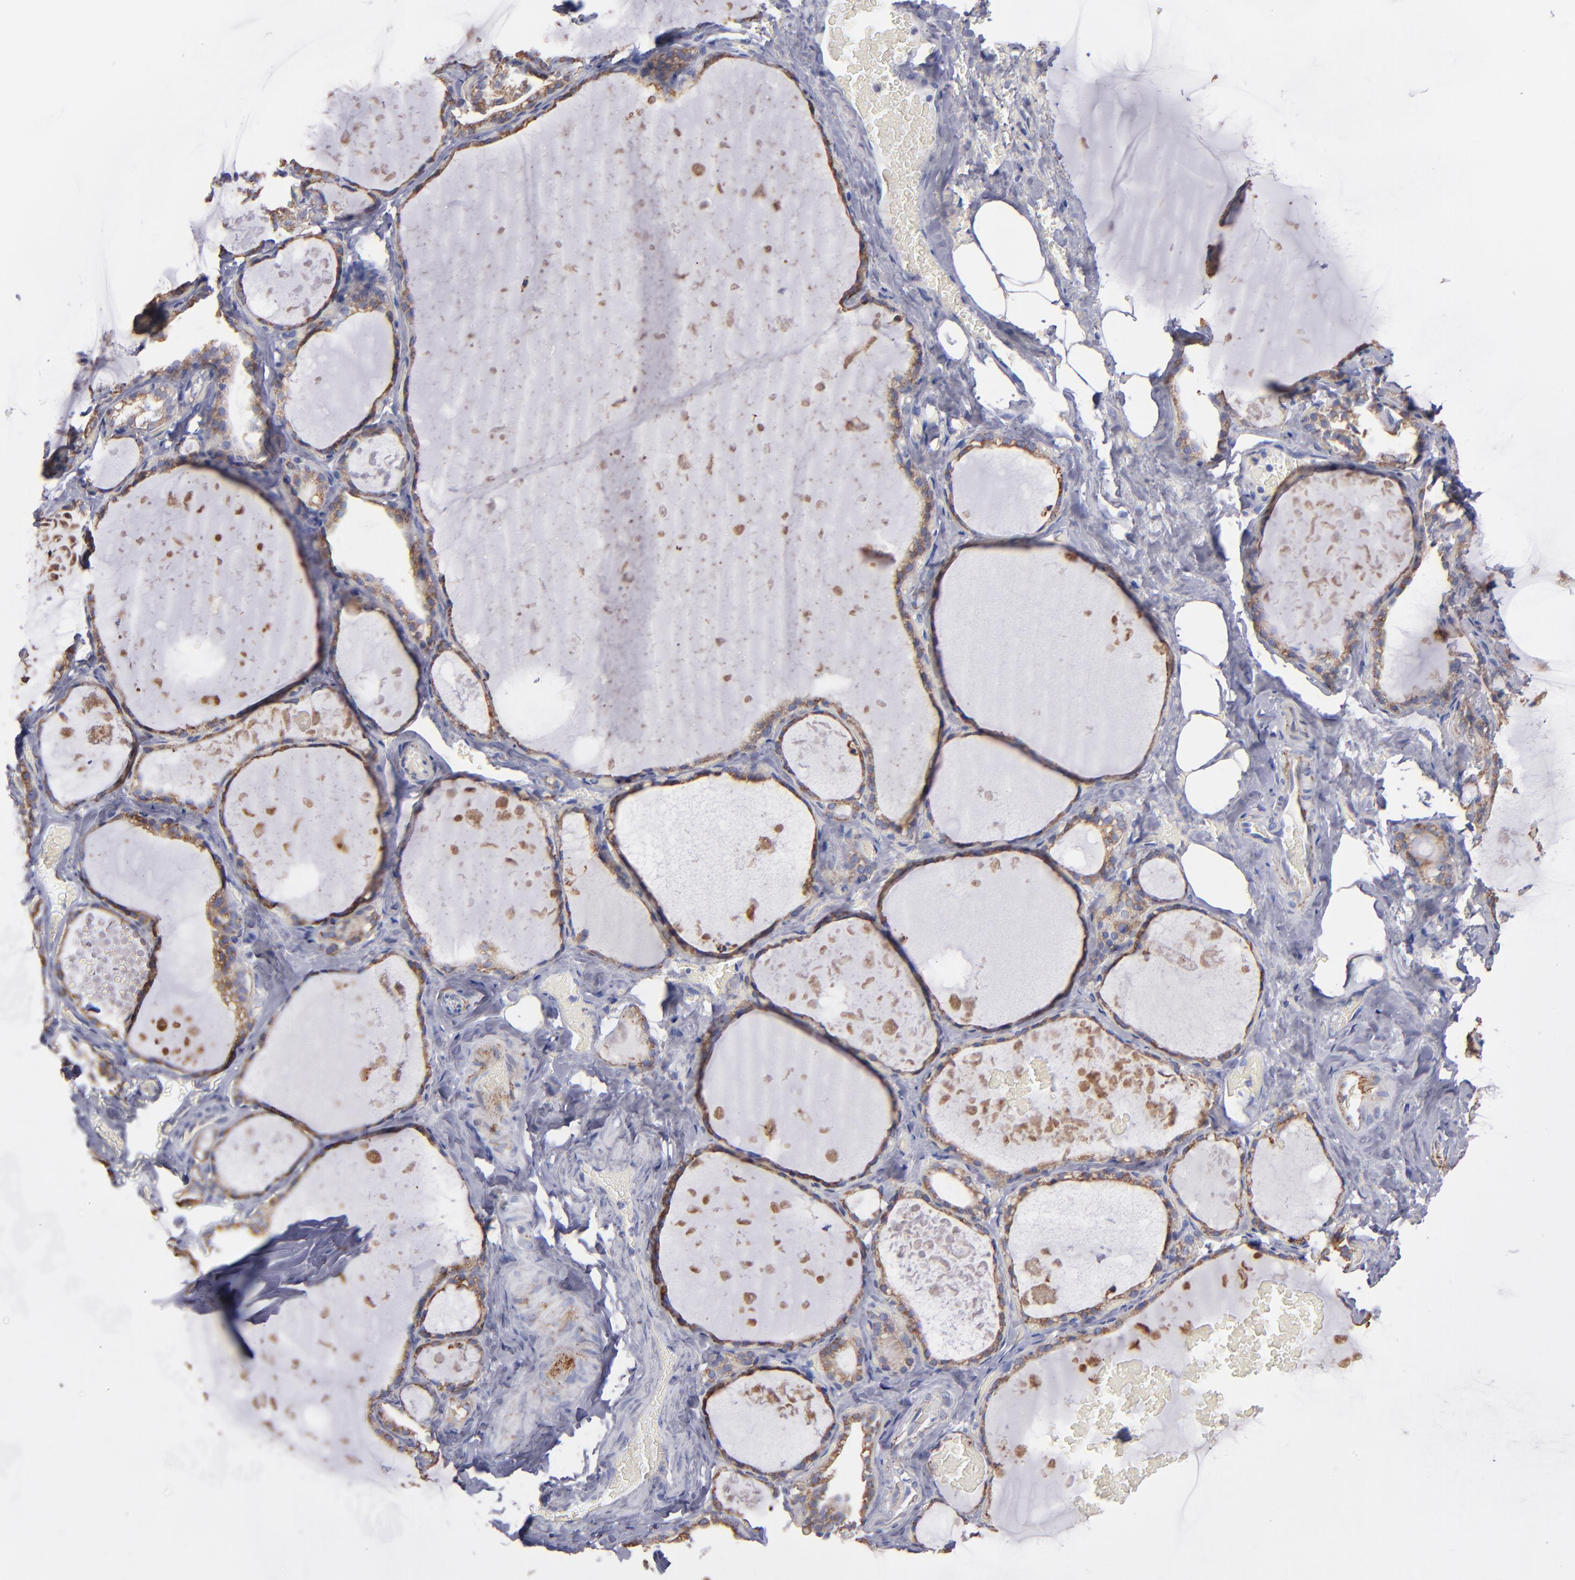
{"staining": {"intensity": "weak", "quantity": ">75%", "location": "cytoplasmic/membranous"}, "tissue": "thyroid gland", "cell_type": "Glandular cells", "image_type": "normal", "snomed": [{"axis": "morphology", "description": "Normal tissue, NOS"}, {"axis": "topography", "description": "Thyroid gland"}], "caption": "Immunohistochemical staining of normal thyroid gland demonstrates weak cytoplasmic/membranous protein positivity in approximately >75% of glandular cells. (IHC, brightfield microscopy, high magnification).", "gene": "MFGE8", "patient": {"sex": "male", "age": 61}}